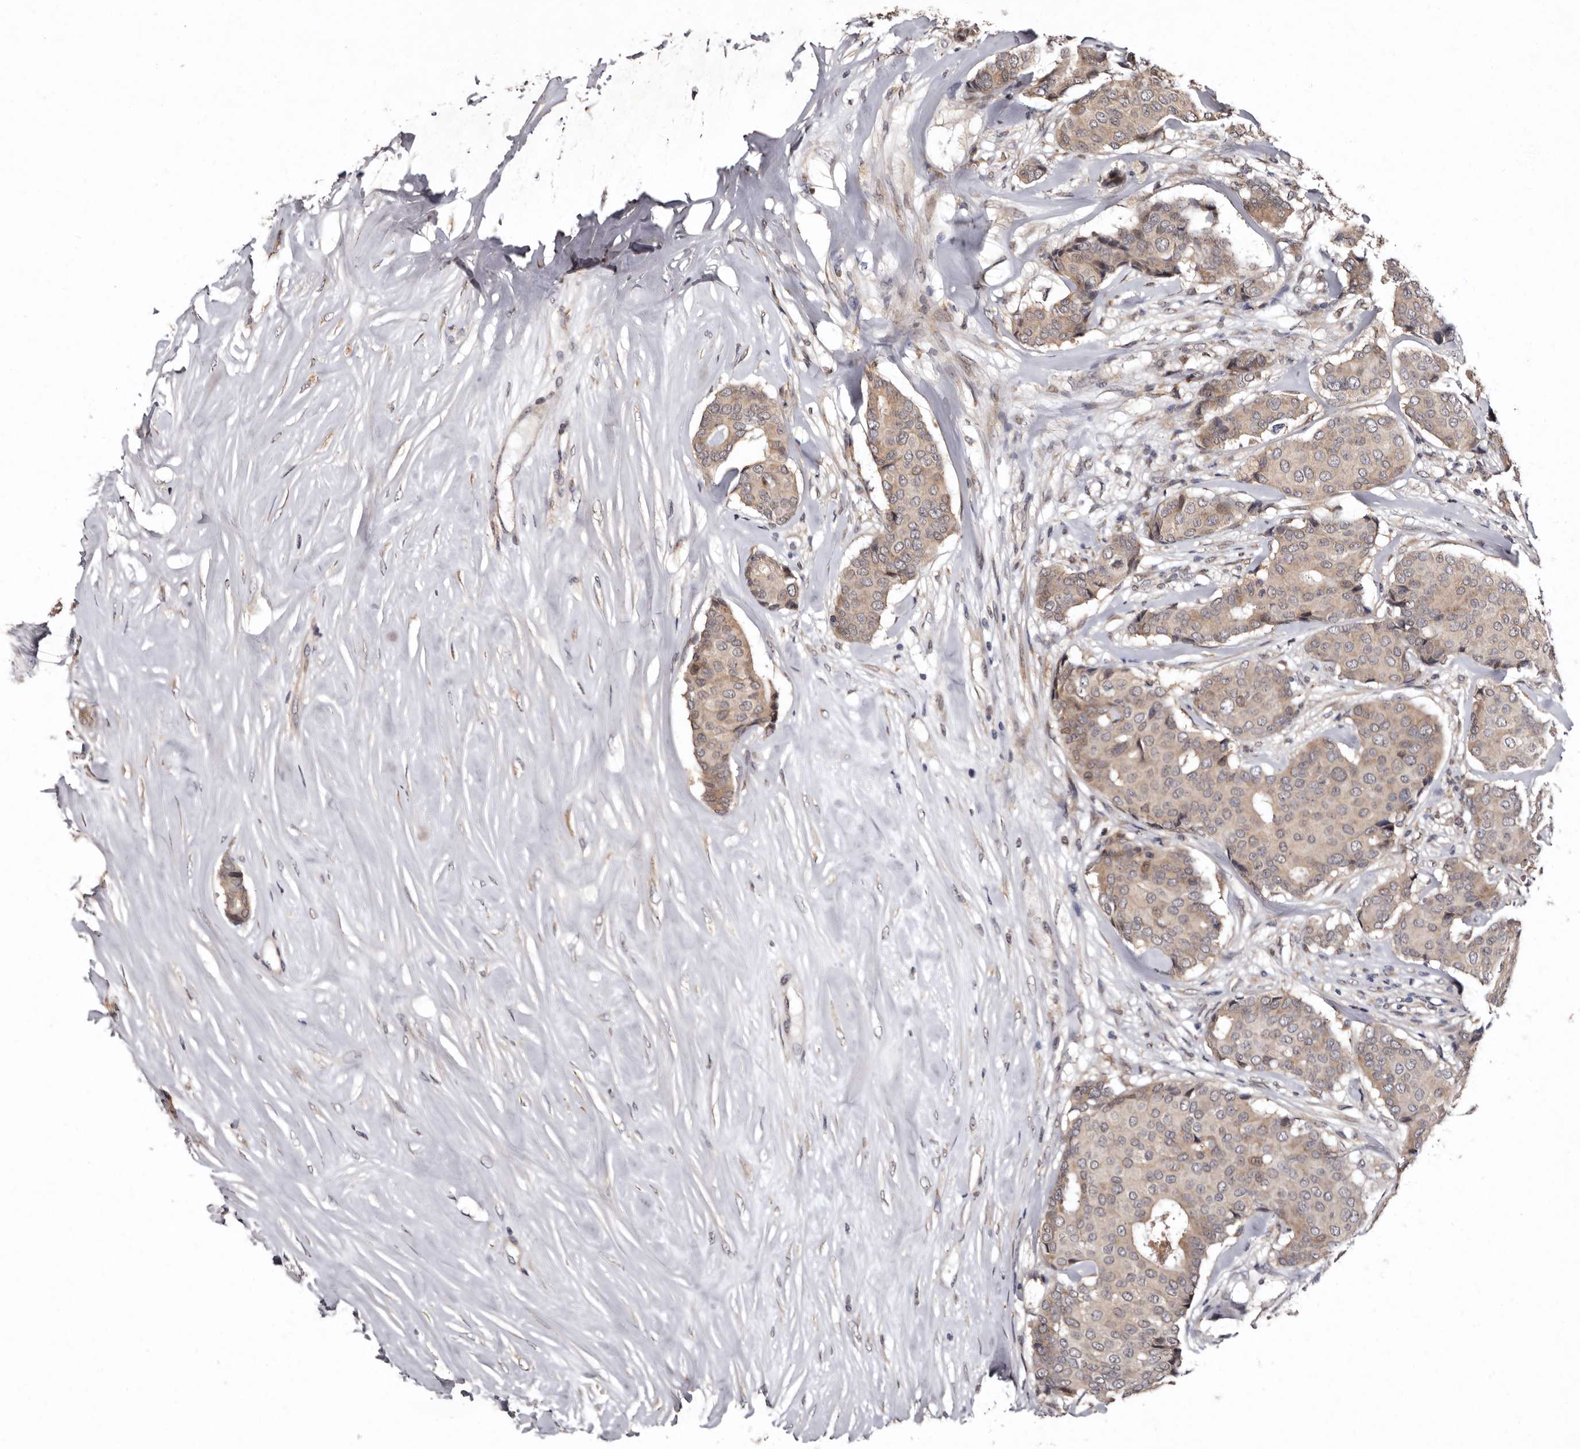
{"staining": {"intensity": "weak", "quantity": ">75%", "location": "cytoplasmic/membranous"}, "tissue": "breast cancer", "cell_type": "Tumor cells", "image_type": "cancer", "snomed": [{"axis": "morphology", "description": "Duct carcinoma"}, {"axis": "topography", "description": "Breast"}], "caption": "Breast infiltrating ductal carcinoma tissue displays weak cytoplasmic/membranous positivity in about >75% of tumor cells (DAB = brown stain, brightfield microscopy at high magnification).", "gene": "FAM91A1", "patient": {"sex": "female", "age": 75}}